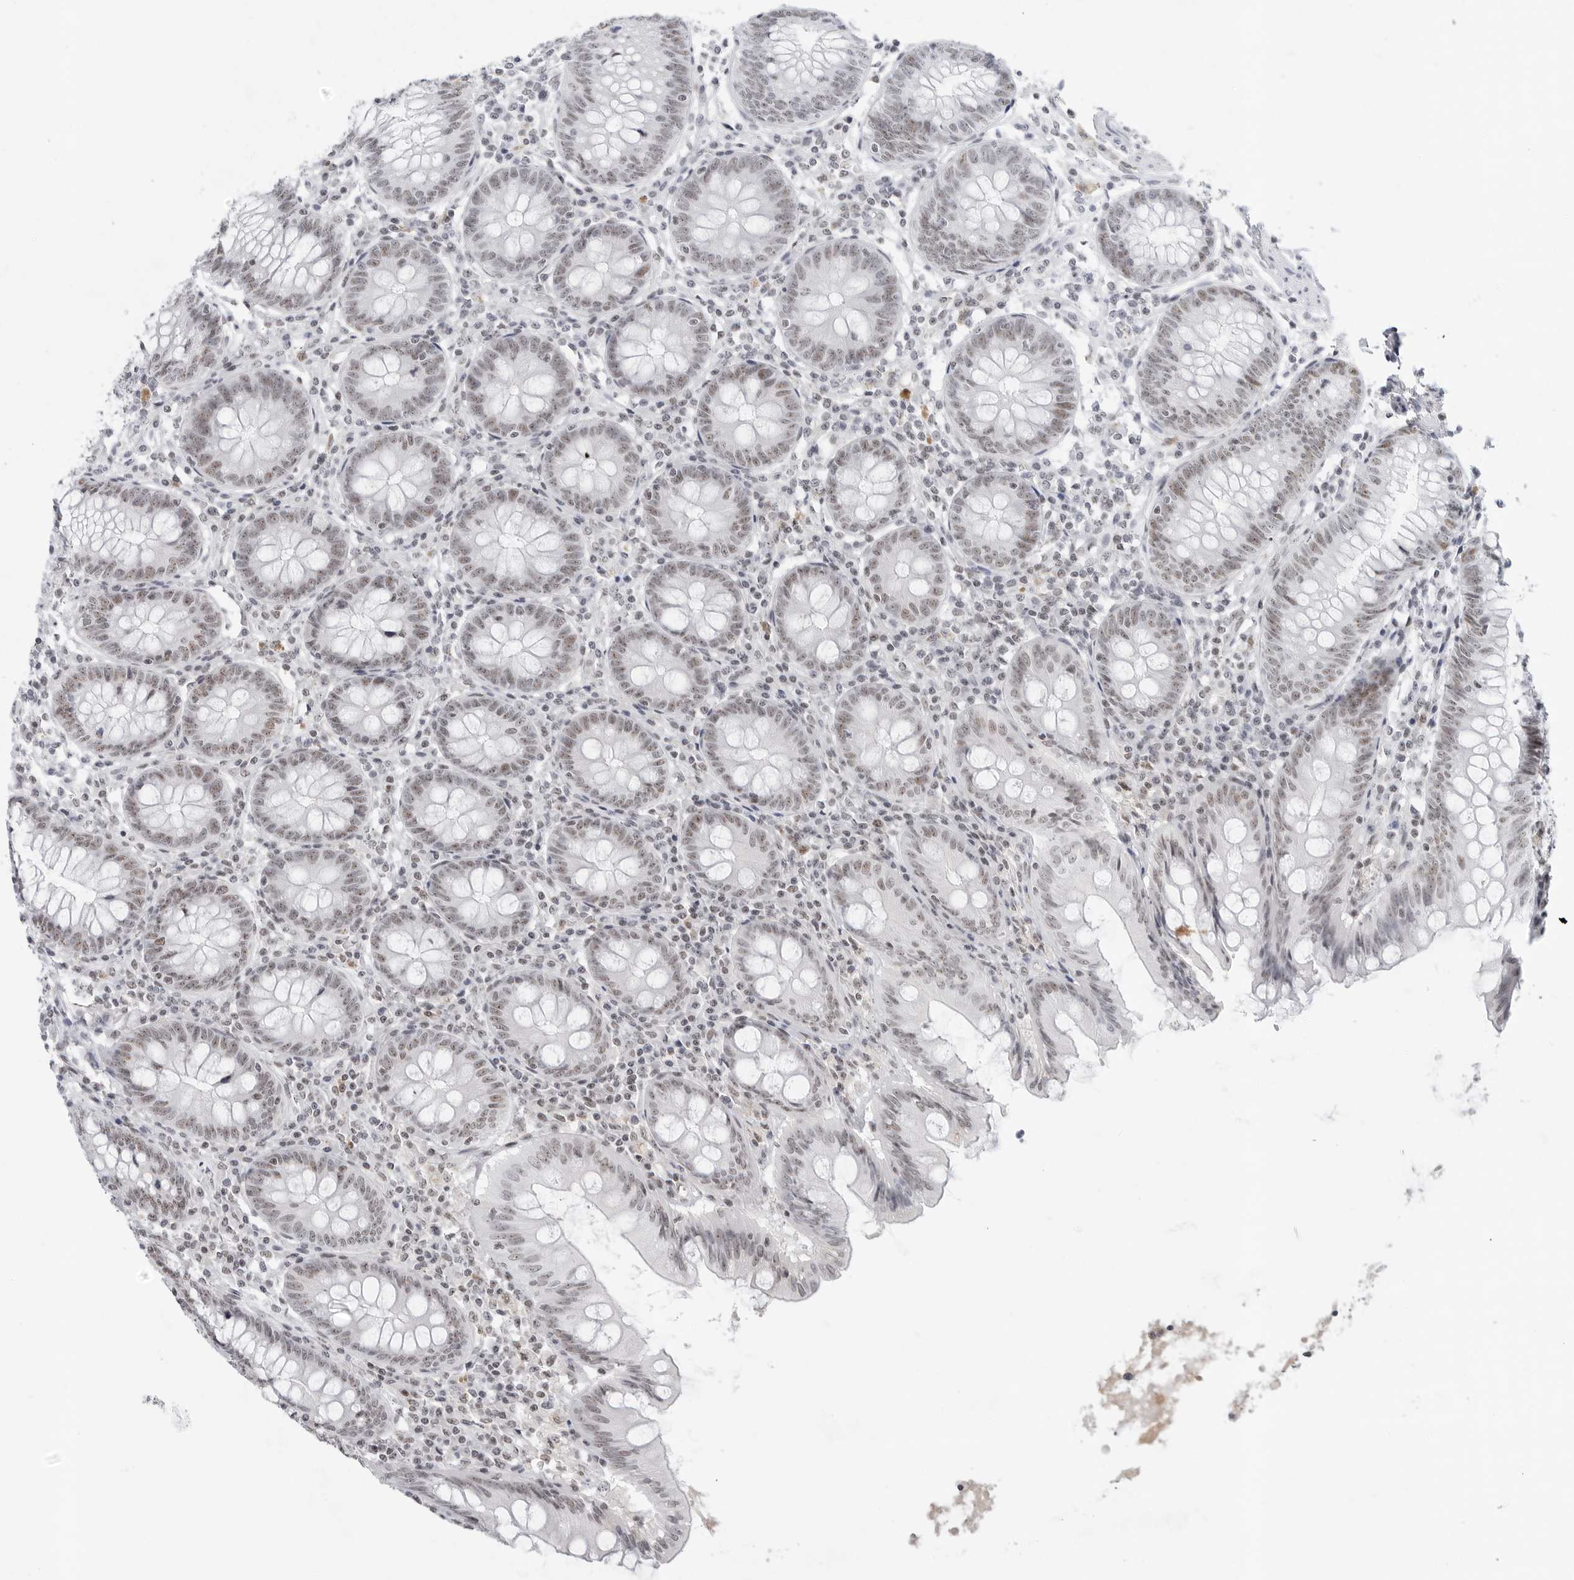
{"staining": {"intensity": "moderate", "quantity": "25%-75%", "location": "nuclear"}, "tissue": "appendix", "cell_type": "Glandular cells", "image_type": "normal", "snomed": [{"axis": "morphology", "description": "Normal tissue, NOS"}, {"axis": "topography", "description": "Appendix"}], "caption": "The photomicrograph exhibits staining of normal appendix, revealing moderate nuclear protein positivity (brown color) within glandular cells. The staining is performed using DAB (3,3'-diaminobenzidine) brown chromogen to label protein expression. The nuclei are counter-stained blue using hematoxylin.", "gene": "WRAP53", "patient": {"sex": "female", "age": 54}}